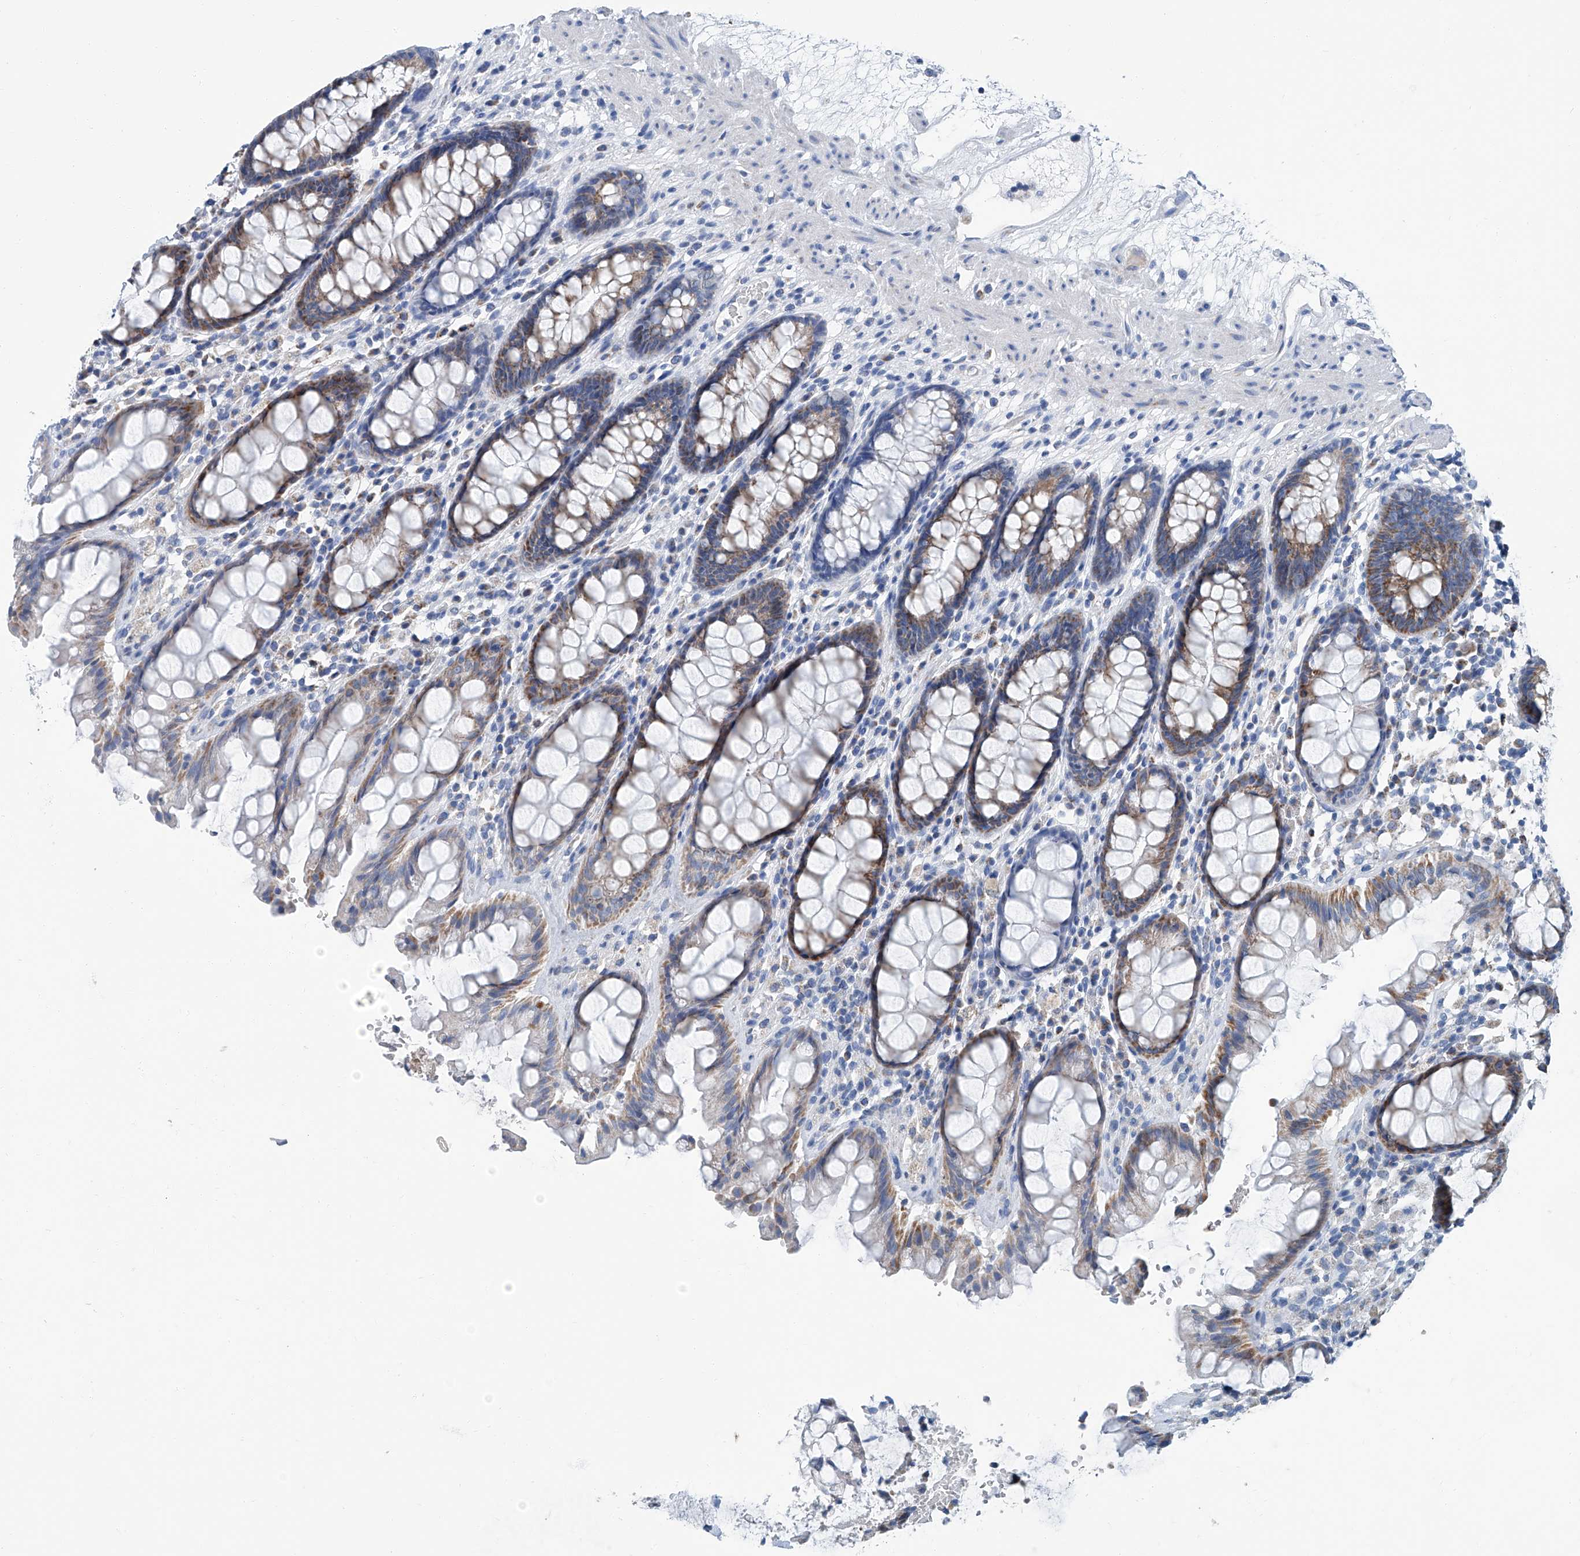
{"staining": {"intensity": "moderate", "quantity": ">75%", "location": "cytoplasmic/membranous"}, "tissue": "rectum", "cell_type": "Glandular cells", "image_type": "normal", "snomed": [{"axis": "morphology", "description": "Normal tissue, NOS"}, {"axis": "topography", "description": "Rectum"}], "caption": "Rectum stained with DAB (3,3'-diaminobenzidine) immunohistochemistry (IHC) exhibits medium levels of moderate cytoplasmic/membranous positivity in approximately >75% of glandular cells.", "gene": "MT", "patient": {"sex": "male", "age": 64}}